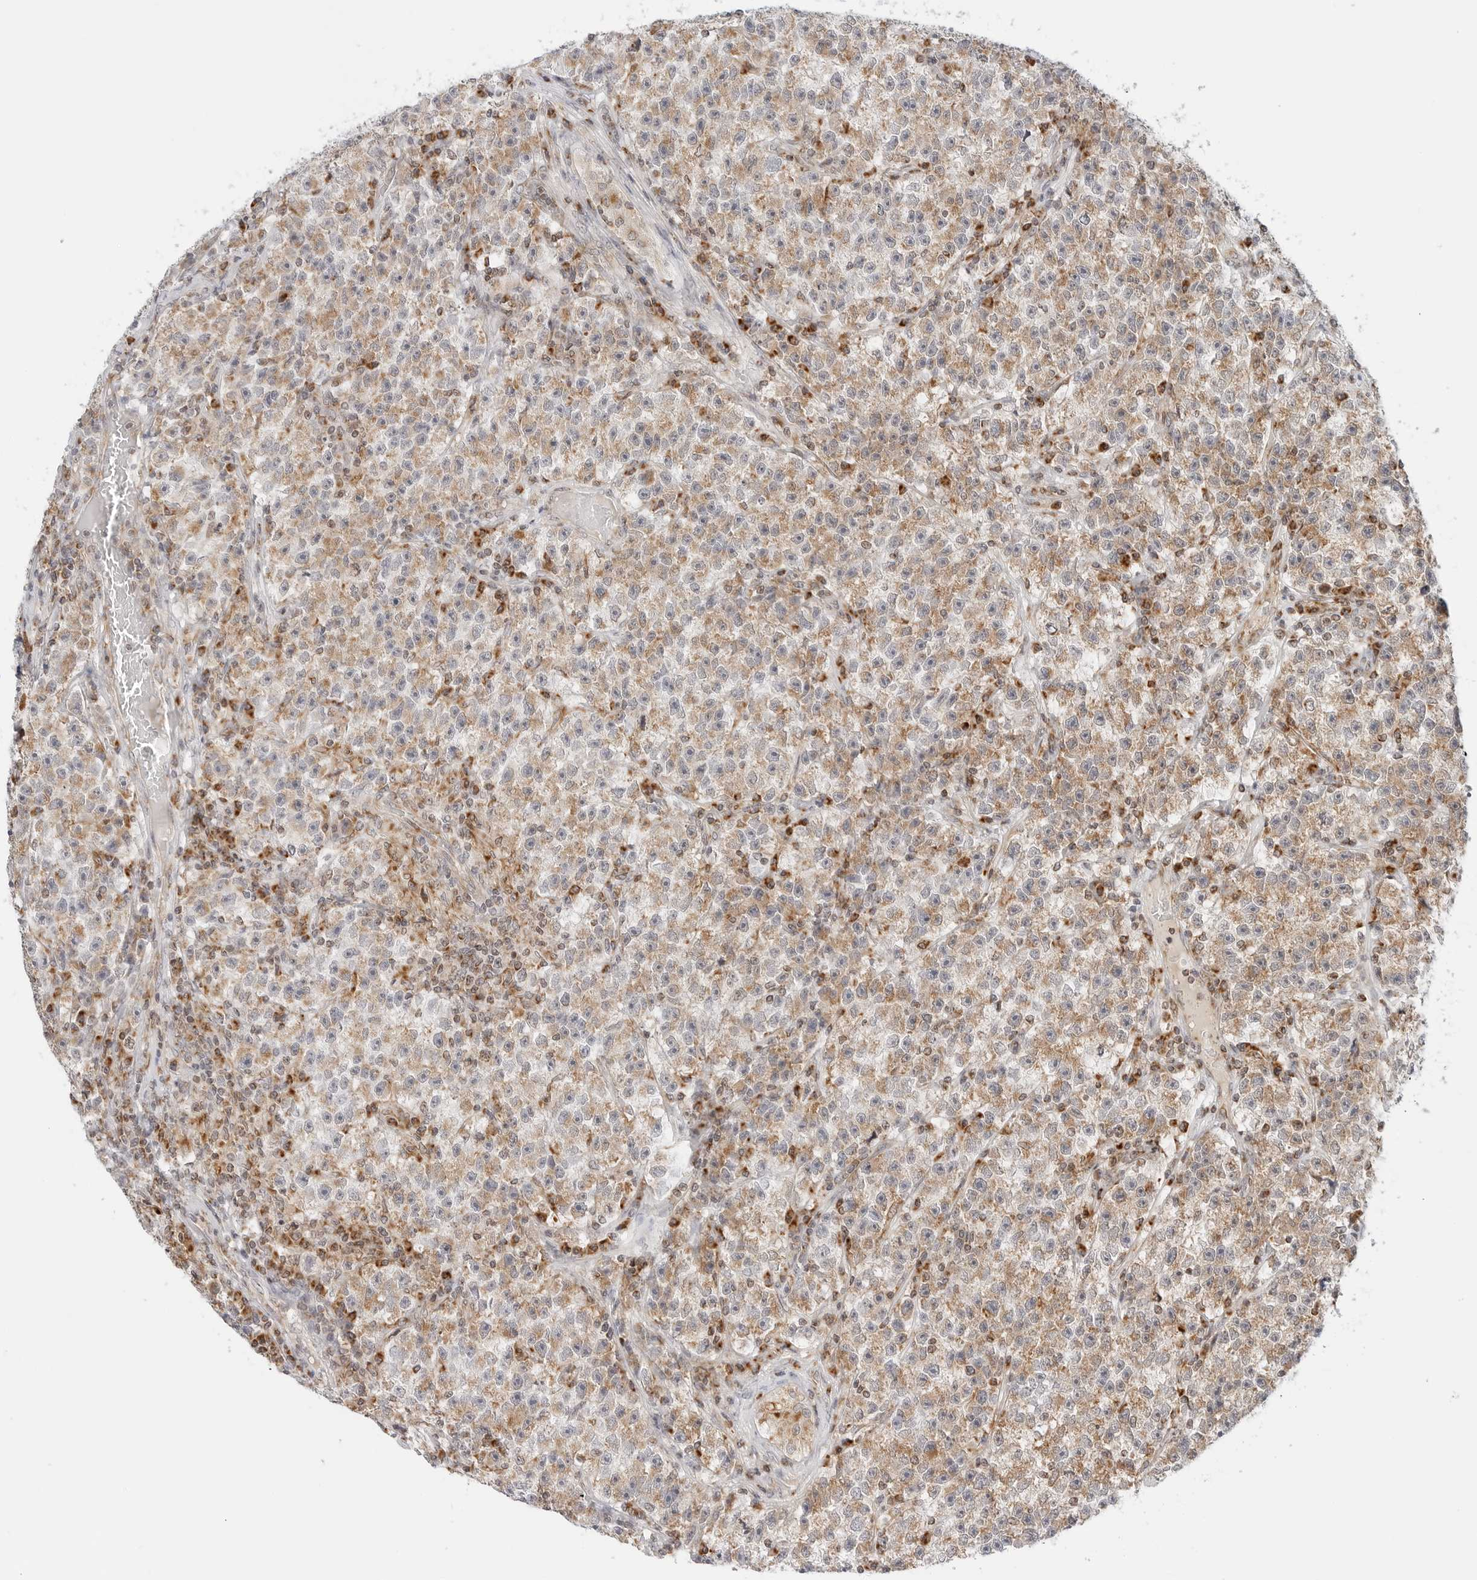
{"staining": {"intensity": "moderate", "quantity": ">75%", "location": "cytoplasmic/membranous"}, "tissue": "testis cancer", "cell_type": "Tumor cells", "image_type": "cancer", "snomed": [{"axis": "morphology", "description": "Seminoma, NOS"}, {"axis": "topography", "description": "Testis"}], "caption": "Testis seminoma stained for a protein (brown) demonstrates moderate cytoplasmic/membranous positive expression in approximately >75% of tumor cells.", "gene": "DYRK4", "patient": {"sex": "male", "age": 22}}